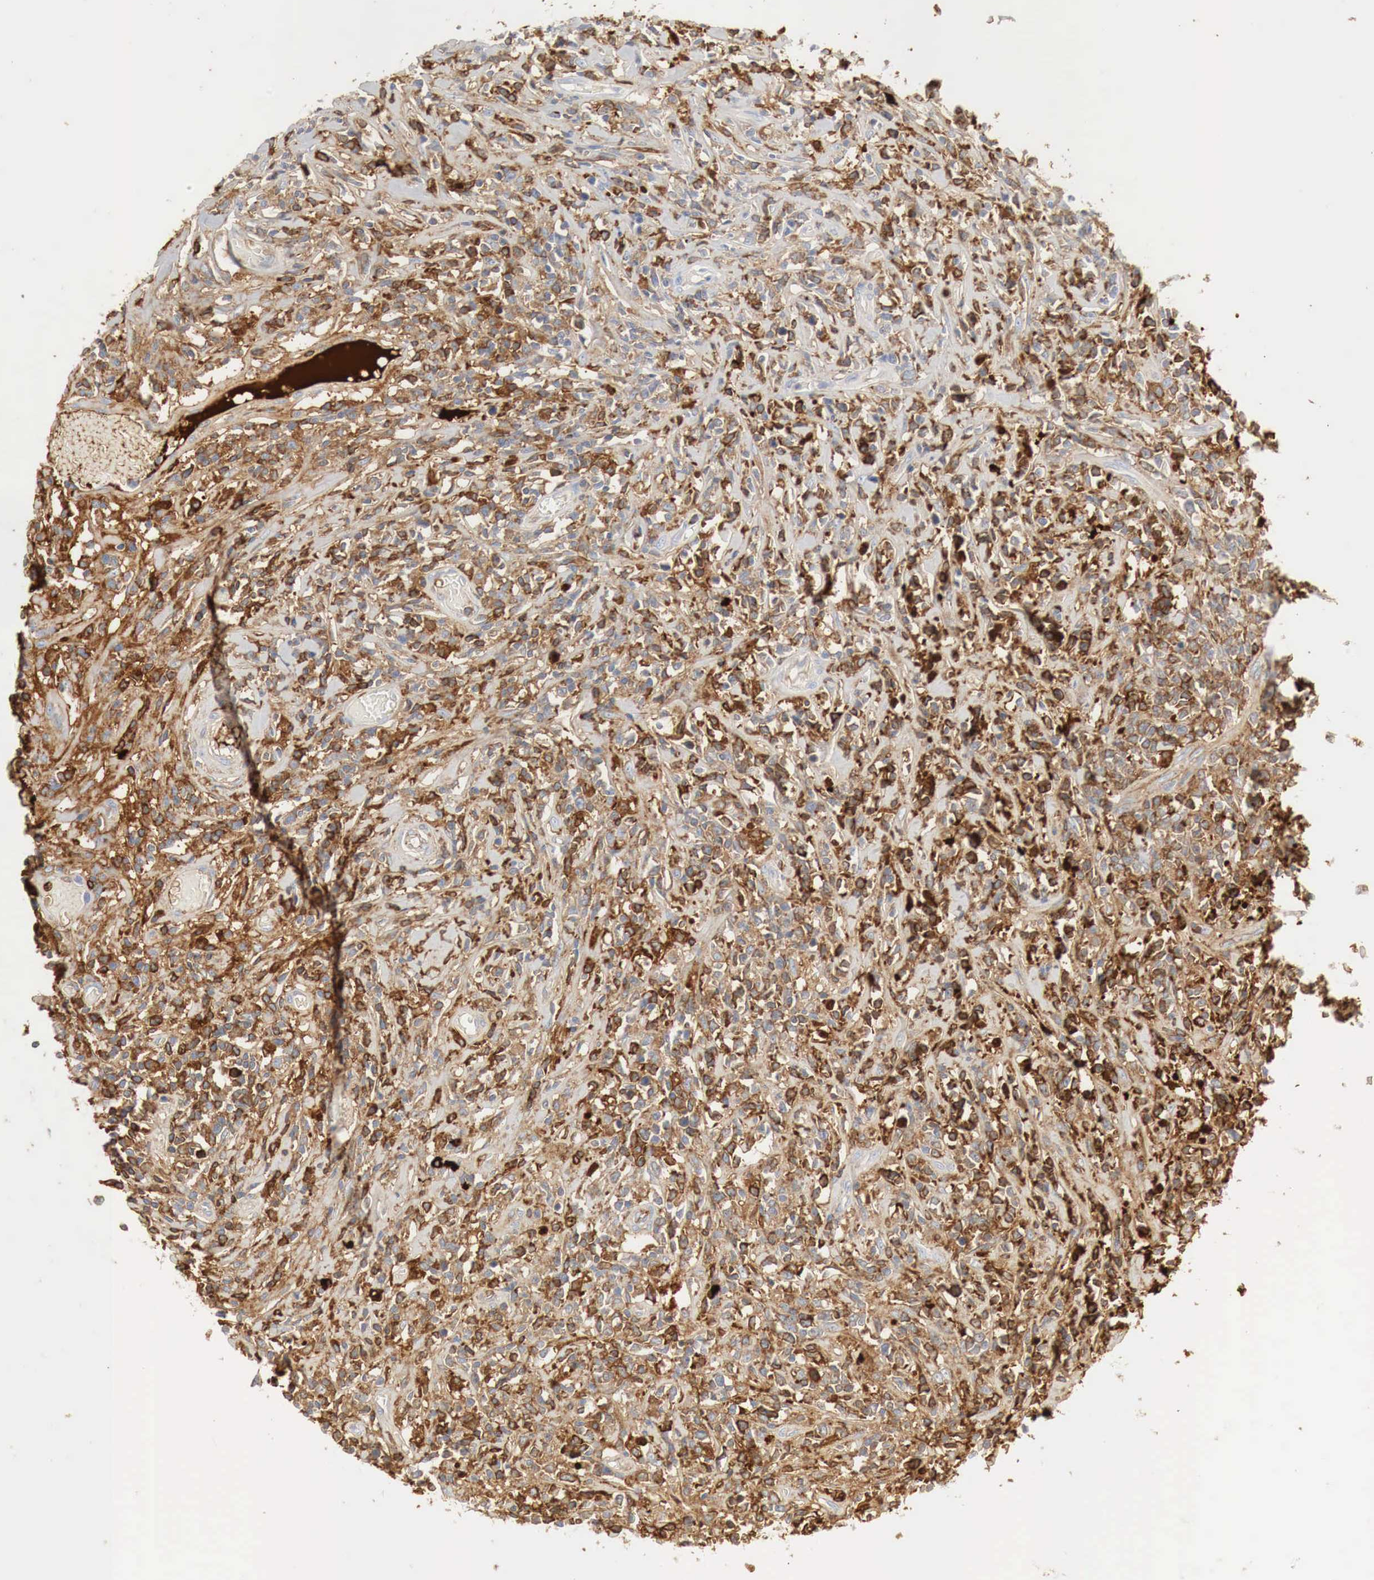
{"staining": {"intensity": "strong", "quantity": ">75%", "location": "cytoplasmic/membranous"}, "tissue": "lymphoma", "cell_type": "Tumor cells", "image_type": "cancer", "snomed": [{"axis": "morphology", "description": "Malignant lymphoma, non-Hodgkin's type, High grade"}, {"axis": "topography", "description": "Colon"}], "caption": "Tumor cells display high levels of strong cytoplasmic/membranous expression in about >75% of cells in human high-grade malignant lymphoma, non-Hodgkin's type.", "gene": "IGLC3", "patient": {"sex": "male", "age": 82}}